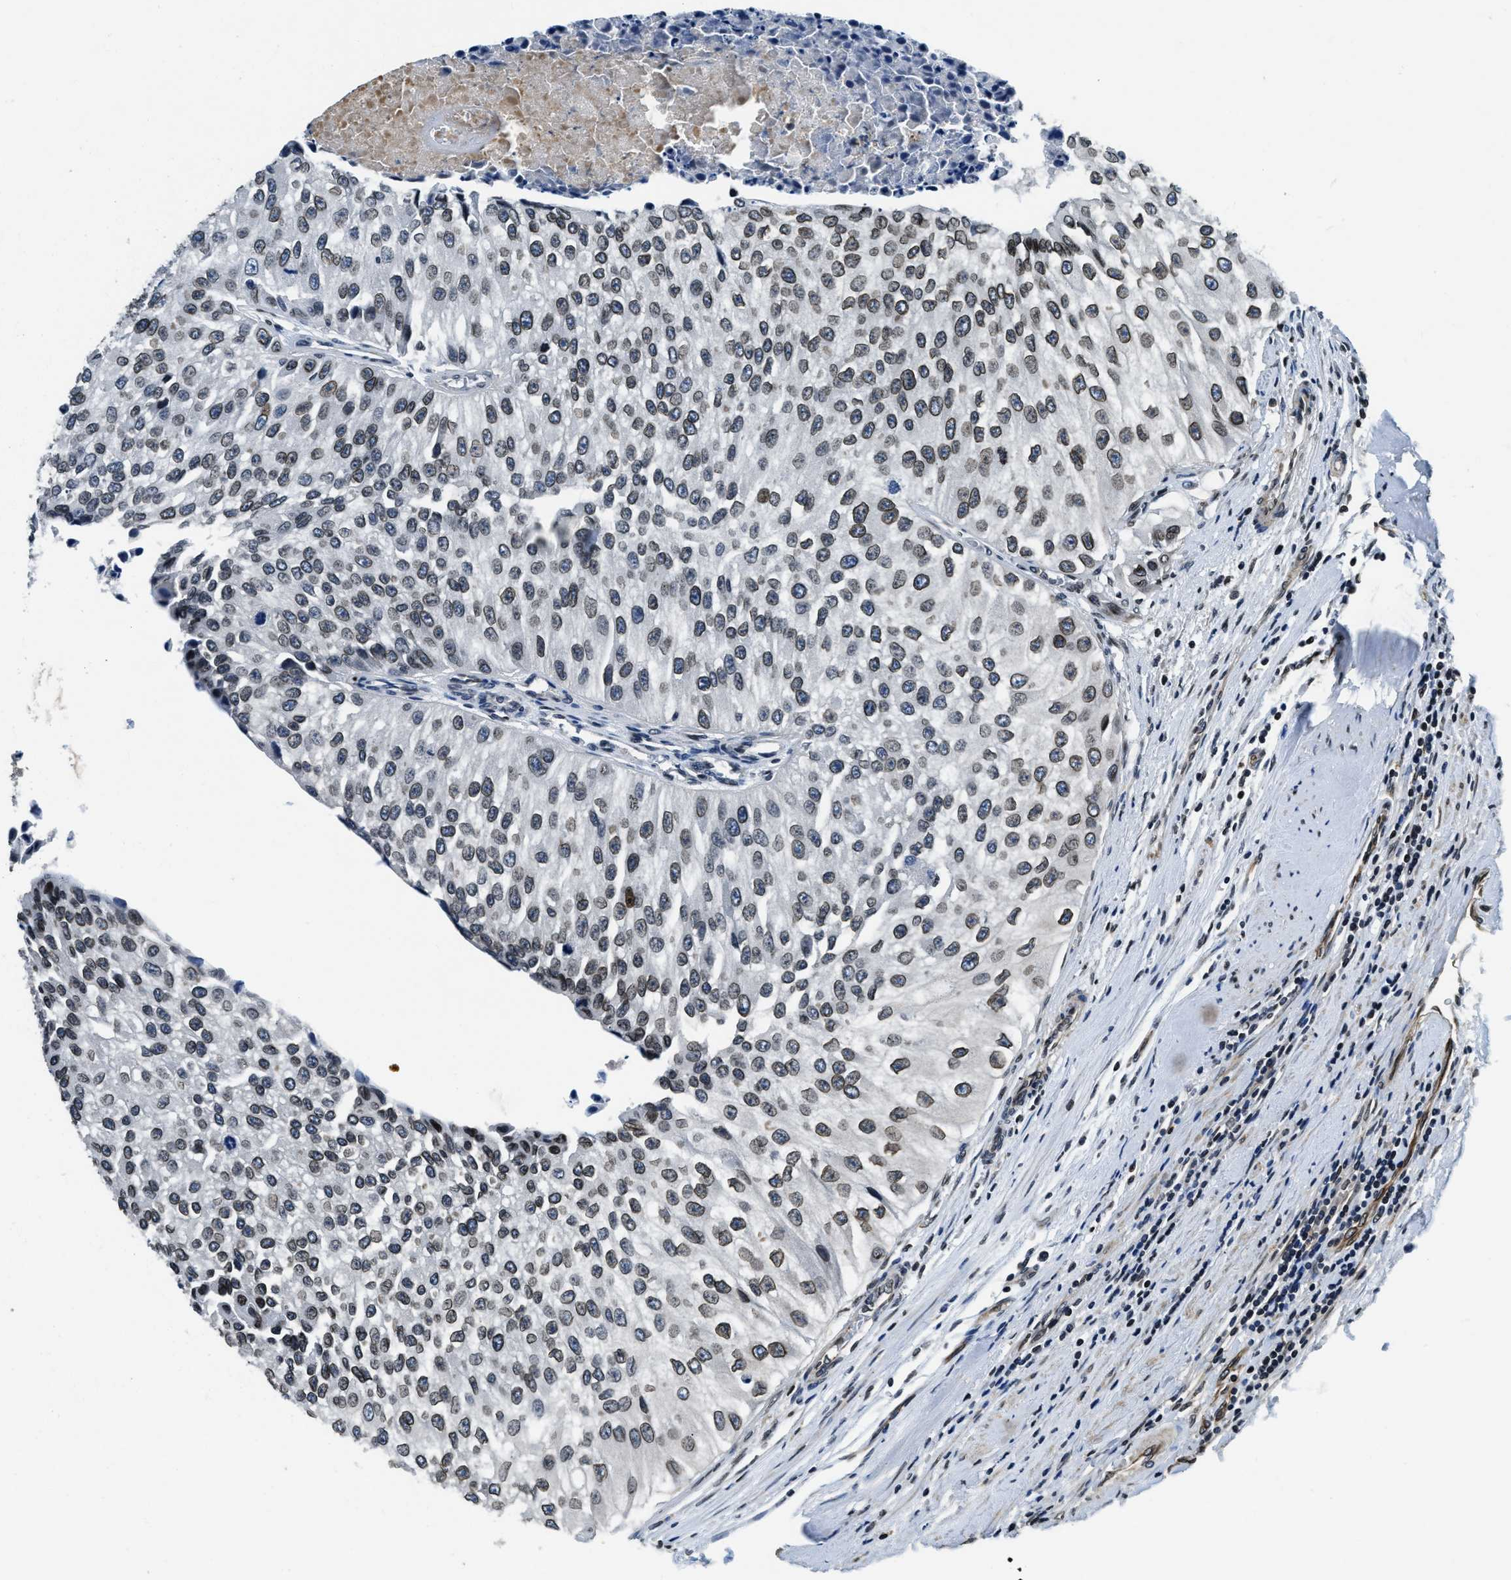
{"staining": {"intensity": "weak", "quantity": ">75%", "location": "nuclear"}, "tissue": "urothelial cancer", "cell_type": "Tumor cells", "image_type": "cancer", "snomed": [{"axis": "morphology", "description": "Urothelial carcinoma, High grade"}, {"axis": "topography", "description": "Kidney"}, {"axis": "topography", "description": "Urinary bladder"}], "caption": "Urothelial cancer stained for a protein demonstrates weak nuclear positivity in tumor cells.", "gene": "ZC3HC1", "patient": {"sex": "male", "age": 77}}